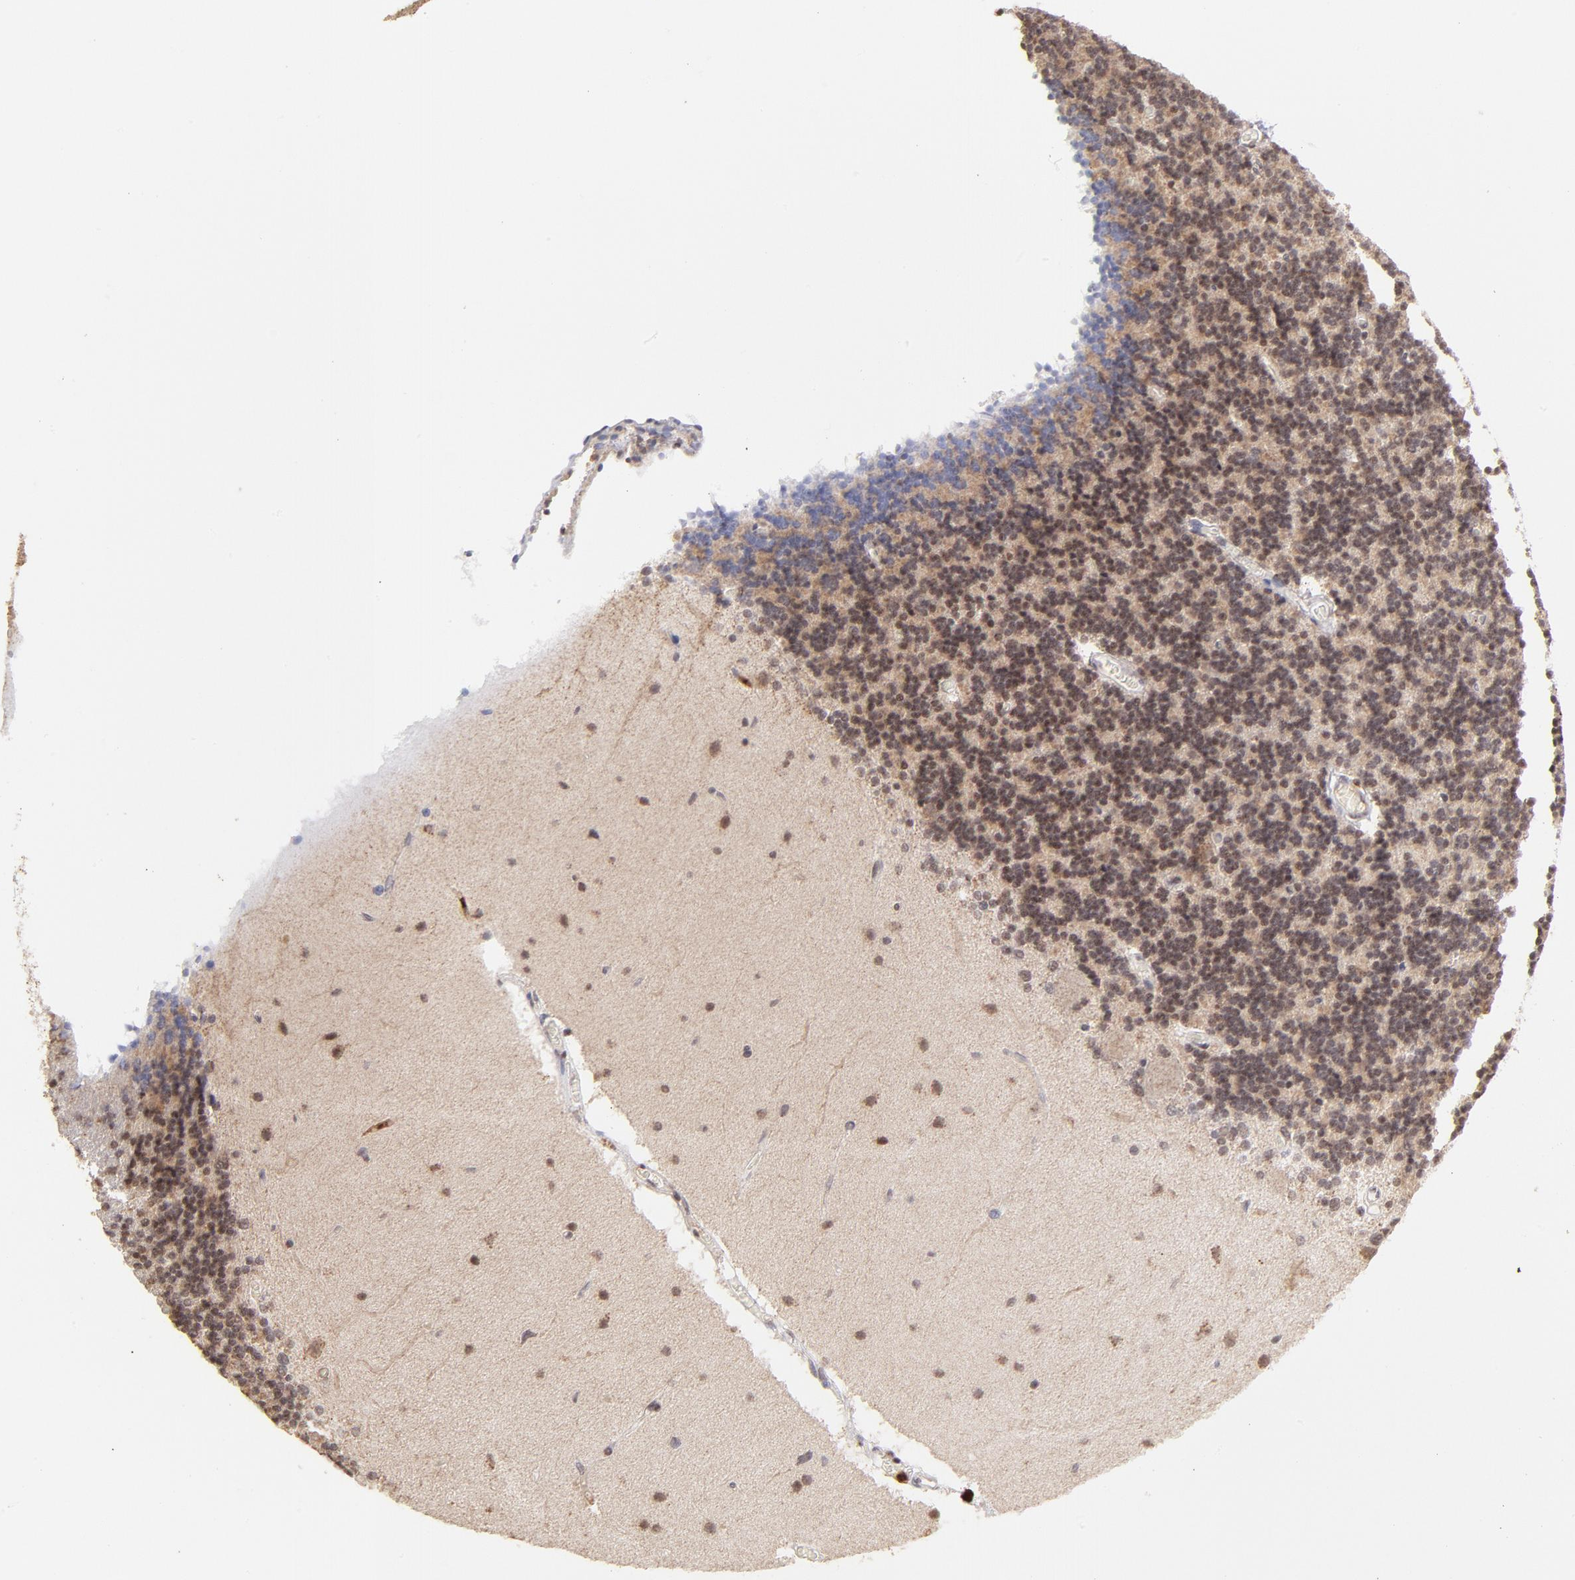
{"staining": {"intensity": "moderate", "quantity": ">75%", "location": "nuclear"}, "tissue": "cerebellum", "cell_type": "Cells in granular layer", "image_type": "normal", "snomed": [{"axis": "morphology", "description": "Normal tissue, NOS"}, {"axis": "topography", "description": "Cerebellum"}], "caption": "Protein analysis of benign cerebellum exhibits moderate nuclear expression in about >75% of cells in granular layer.", "gene": "ZFX", "patient": {"sex": "female", "age": 54}}